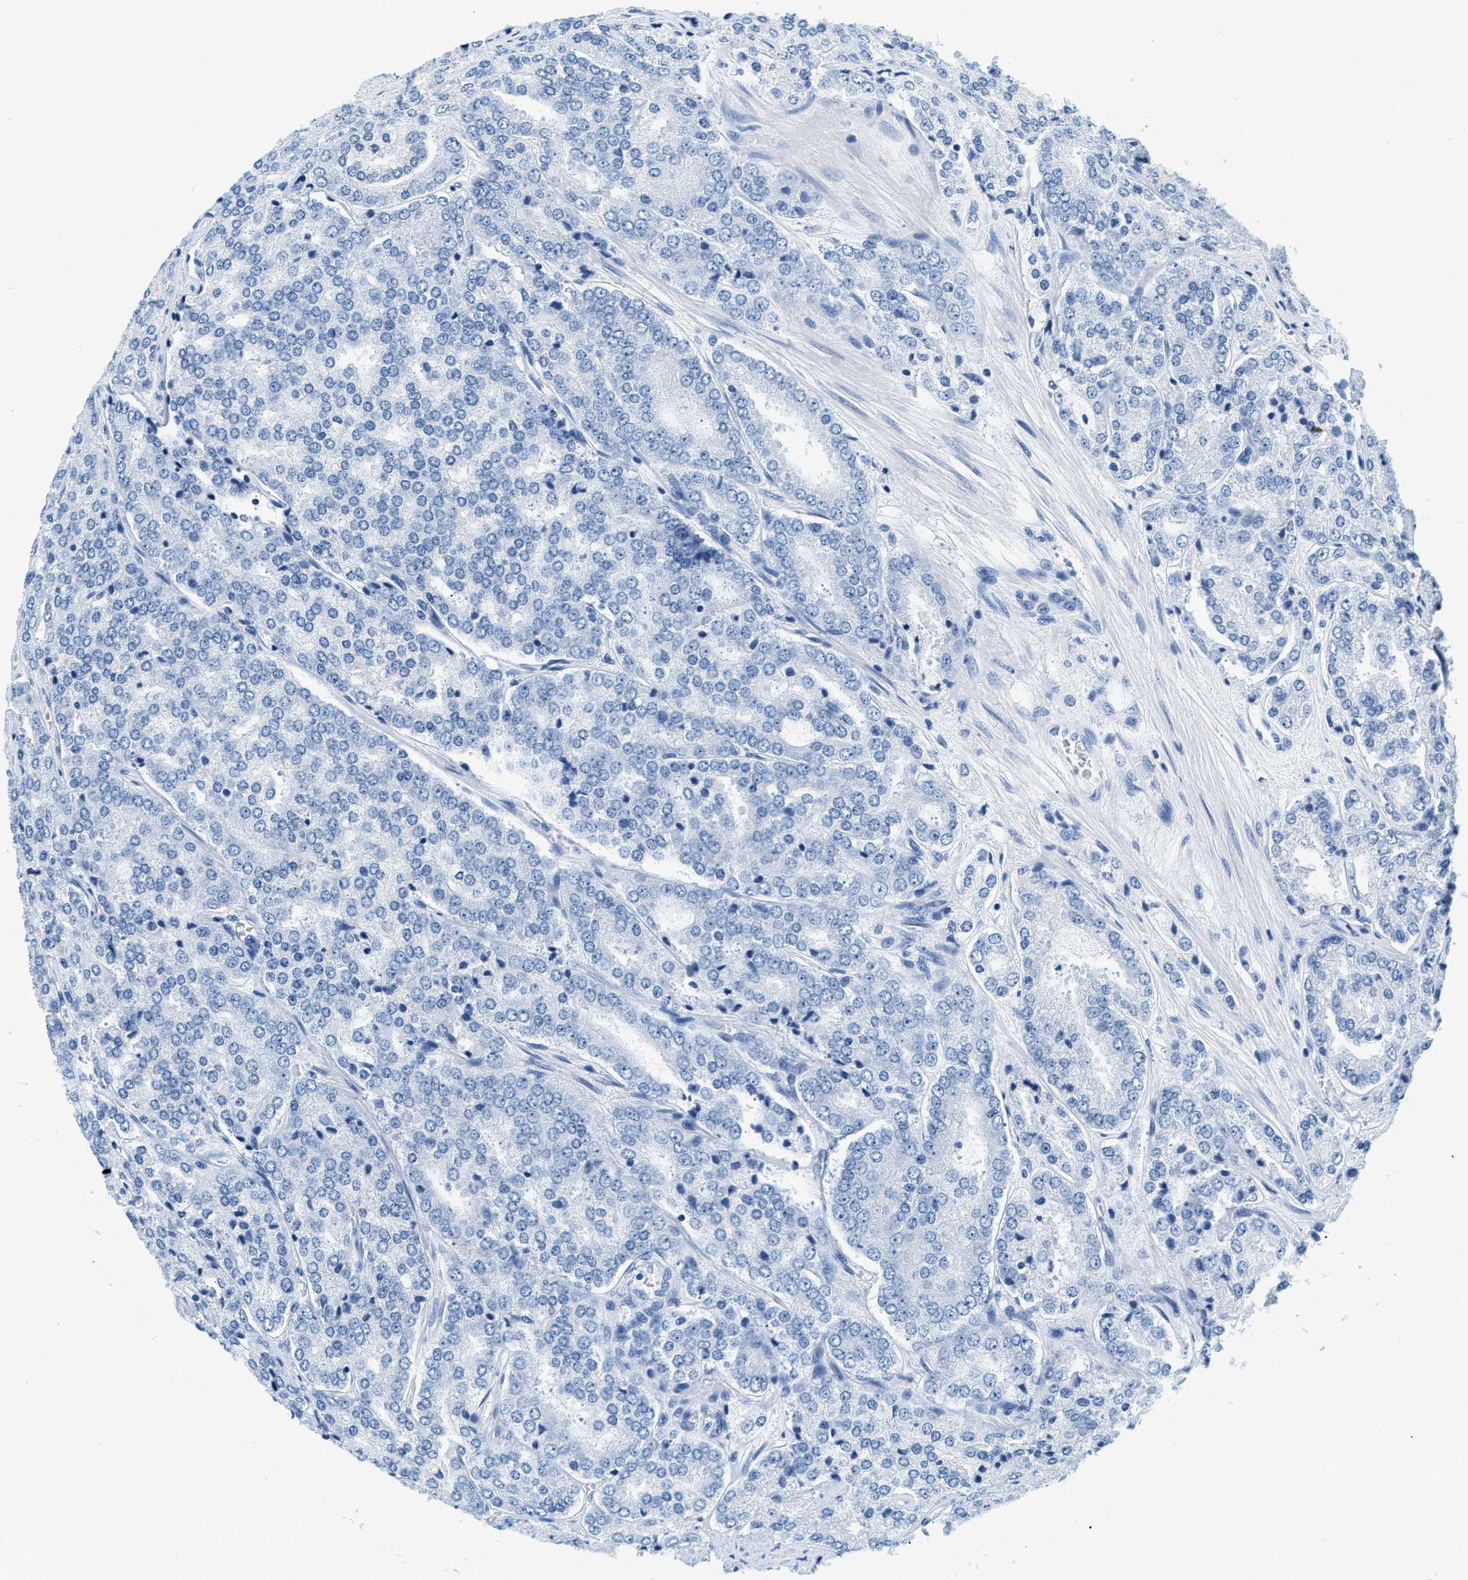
{"staining": {"intensity": "negative", "quantity": "none", "location": "none"}, "tissue": "prostate cancer", "cell_type": "Tumor cells", "image_type": "cancer", "snomed": [{"axis": "morphology", "description": "Adenocarcinoma, High grade"}, {"axis": "topography", "description": "Prostate"}], "caption": "Prostate cancer (adenocarcinoma (high-grade)) was stained to show a protein in brown. There is no significant positivity in tumor cells.", "gene": "STXBP2", "patient": {"sex": "male", "age": 65}}